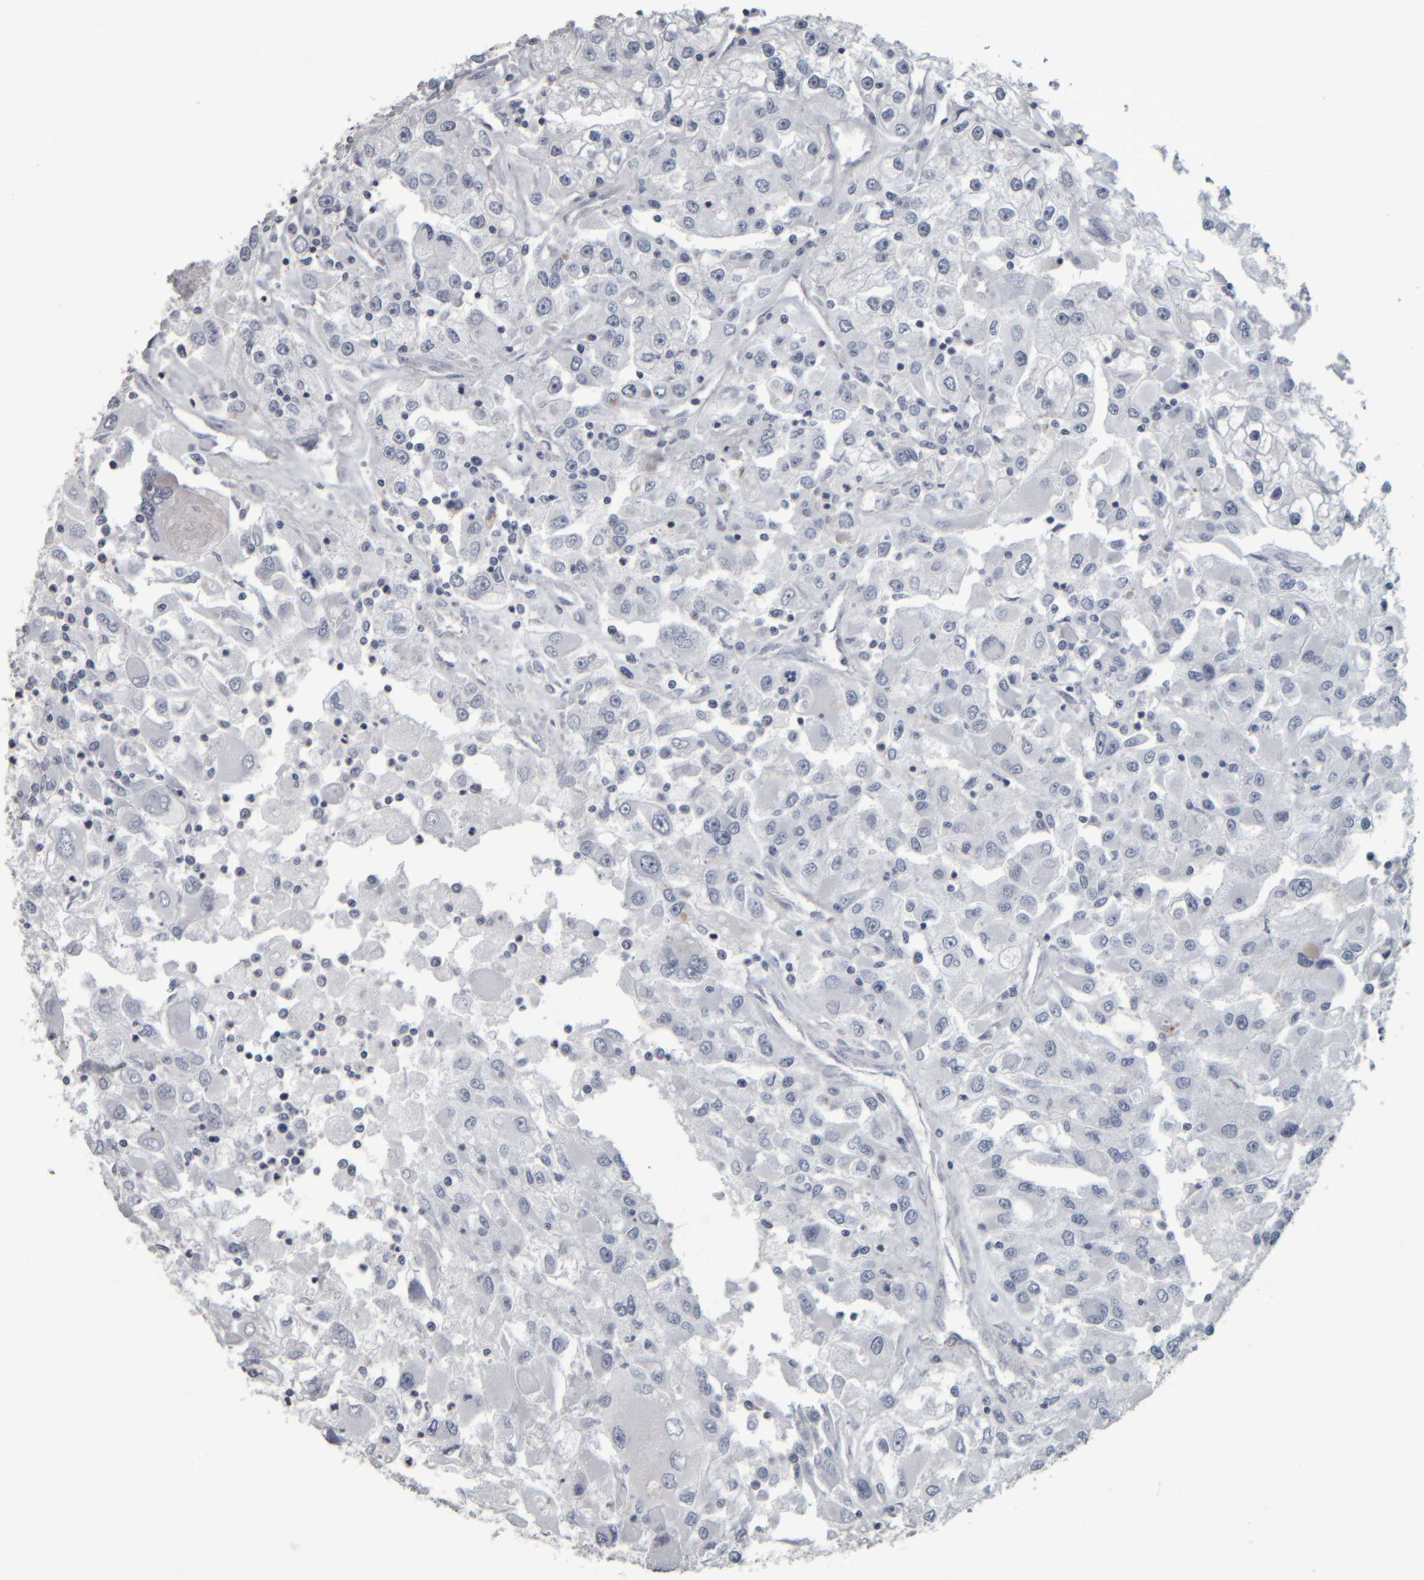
{"staining": {"intensity": "negative", "quantity": "none", "location": "none"}, "tissue": "renal cancer", "cell_type": "Tumor cells", "image_type": "cancer", "snomed": [{"axis": "morphology", "description": "Adenocarcinoma, NOS"}, {"axis": "topography", "description": "Kidney"}], "caption": "A micrograph of renal adenocarcinoma stained for a protein demonstrates no brown staining in tumor cells.", "gene": "CAVIN4", "patient": {"sex": "female", "age": 52}}